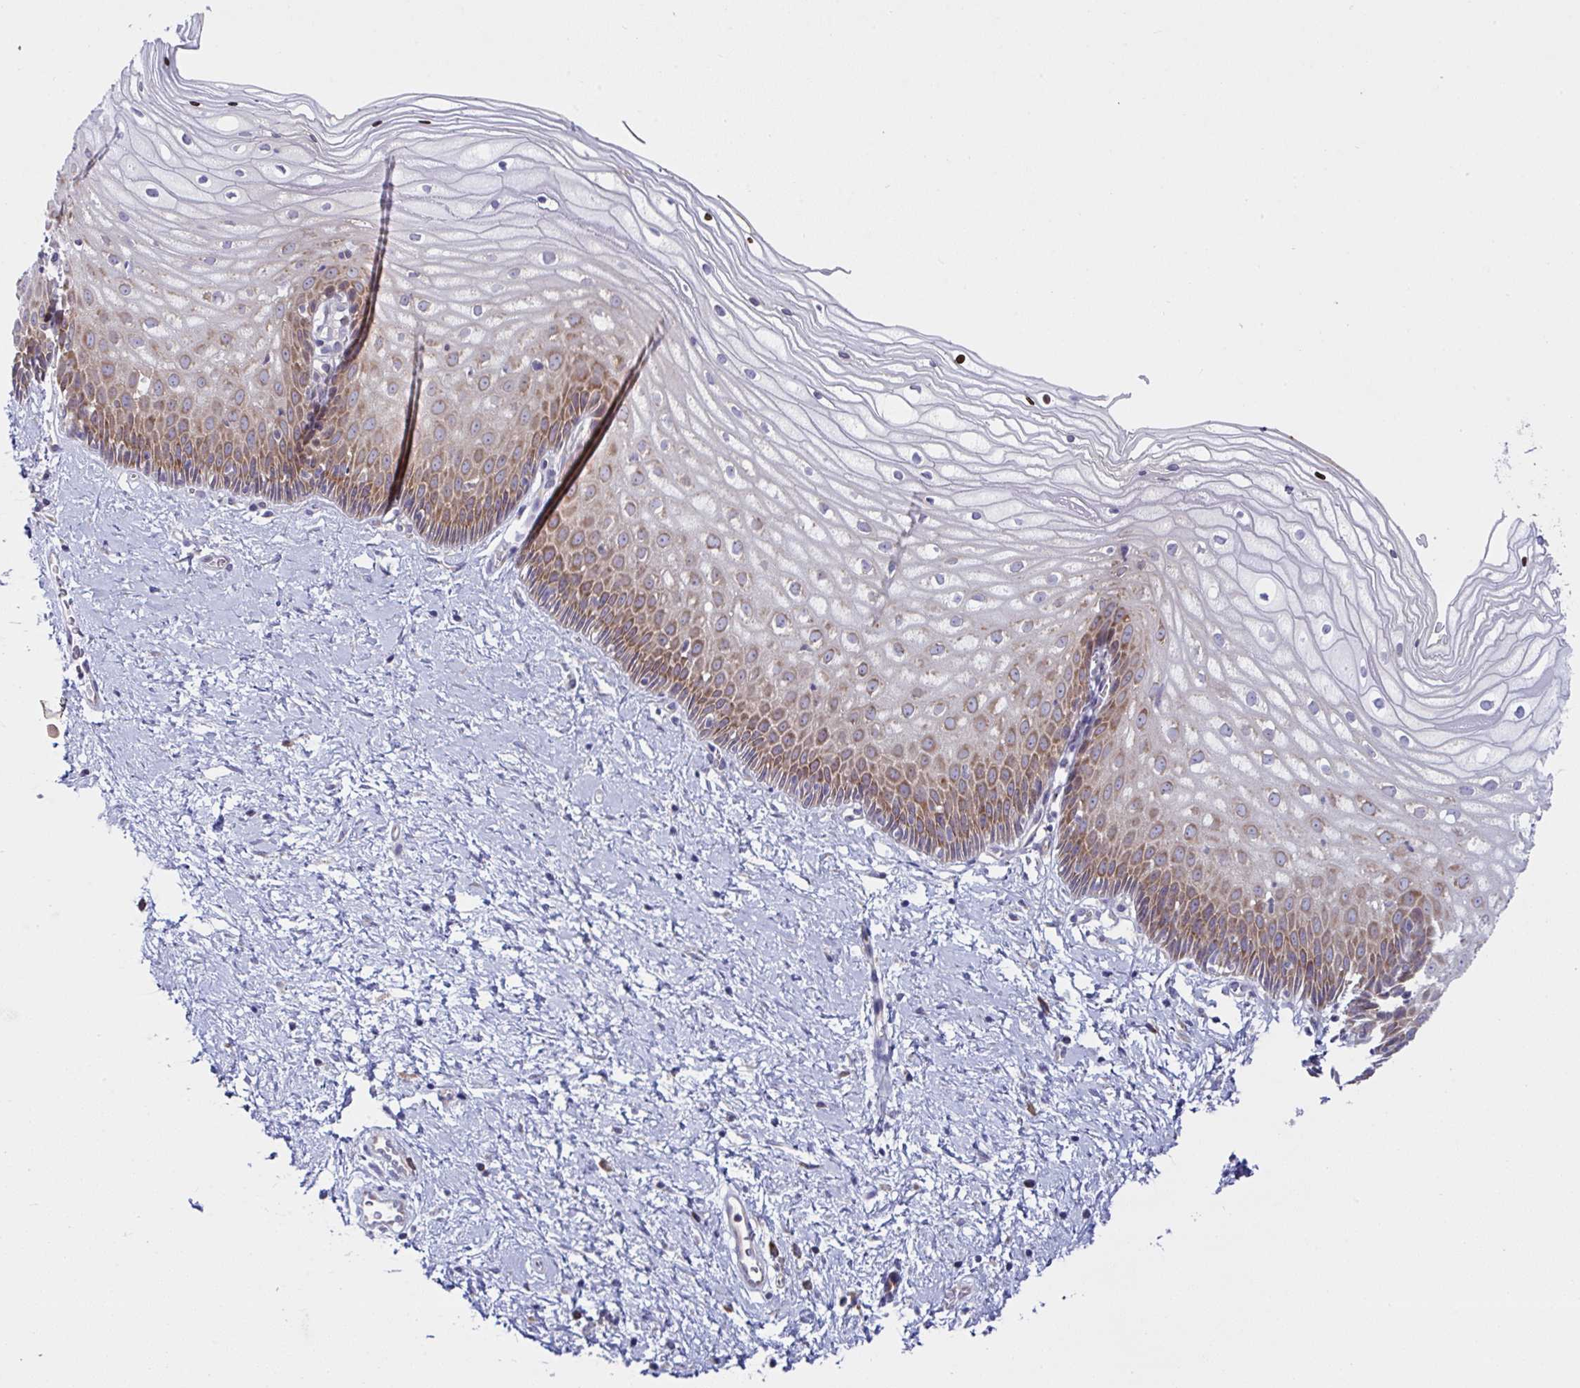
{"staining": {"intensity": "negative", "quantity": "none", "location": "none"}, "tissue": "cervix", "cell_type": "Glandular cells", "image_type": "normal", "snomed": [{"axis": "morphology", "description": "Normal tissue, NOS"}, {"axis": "topography", "description": "Cervix"}], "caption": "This is a histopathology image of immunohistochemistry staining of normal cervix, which shows no staining in glandular cells.", "gene": "FAU", "patient": {"sex": "female", "age": 36}}